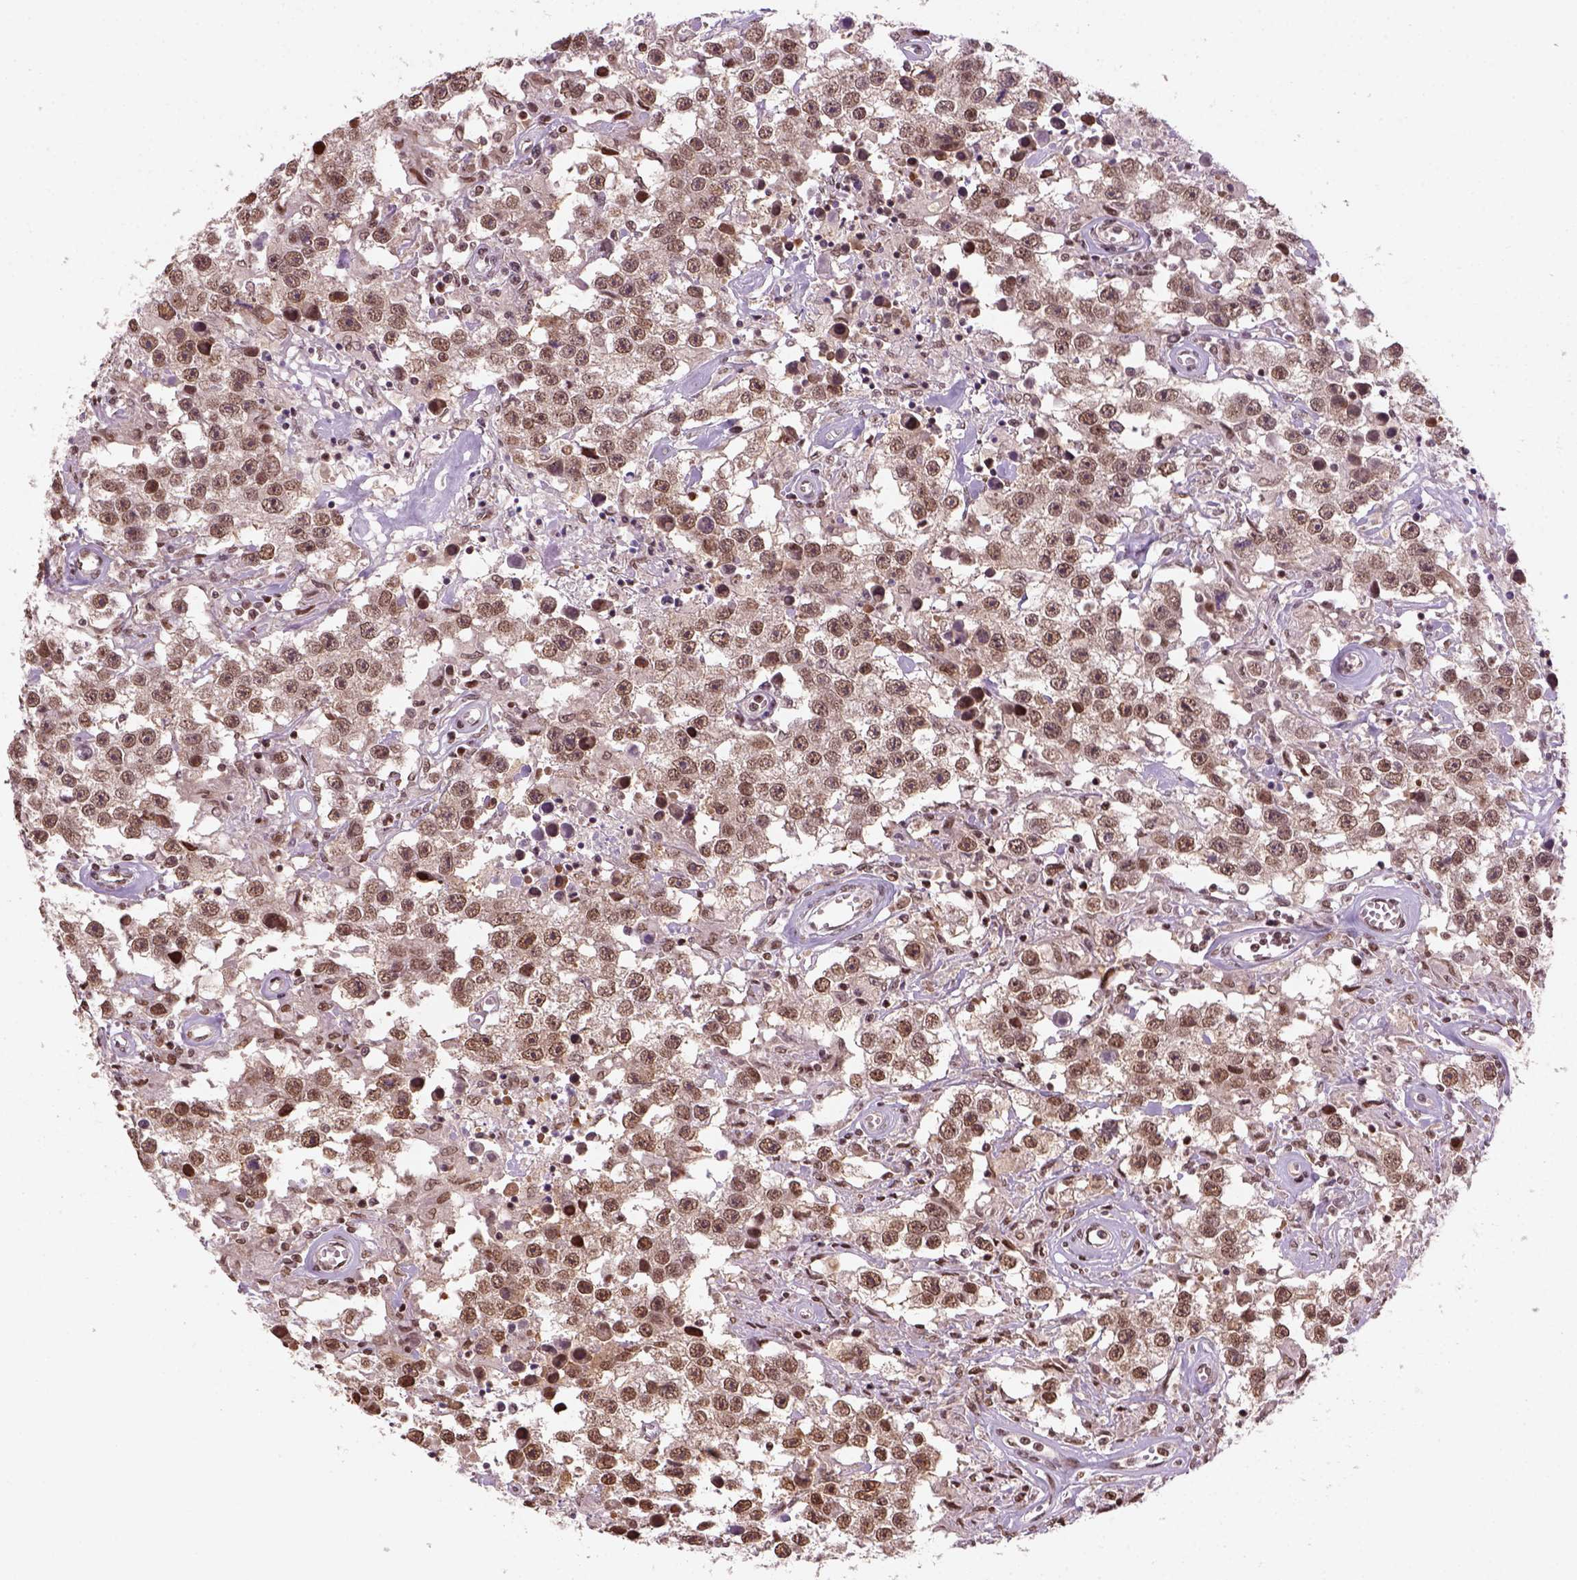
{"staining": {"intensity": "moderate", "quantity": ">75%", "location": "nuclear"}, "tissue": "testis cancer", "cell_type": "Tumor cells", "image_type": "cancer", "snomed": [{"axis": "morphology", "description": "Seminoma, NOS"}, {"axis": "topography", "description": "Testis"}], "caption": "Tumor cells show moderate nuclear staining in approximately >75% of cells in seminoma (testis).", "gene": "GOT1", "patient": {"sex": "male", "age": 43}}